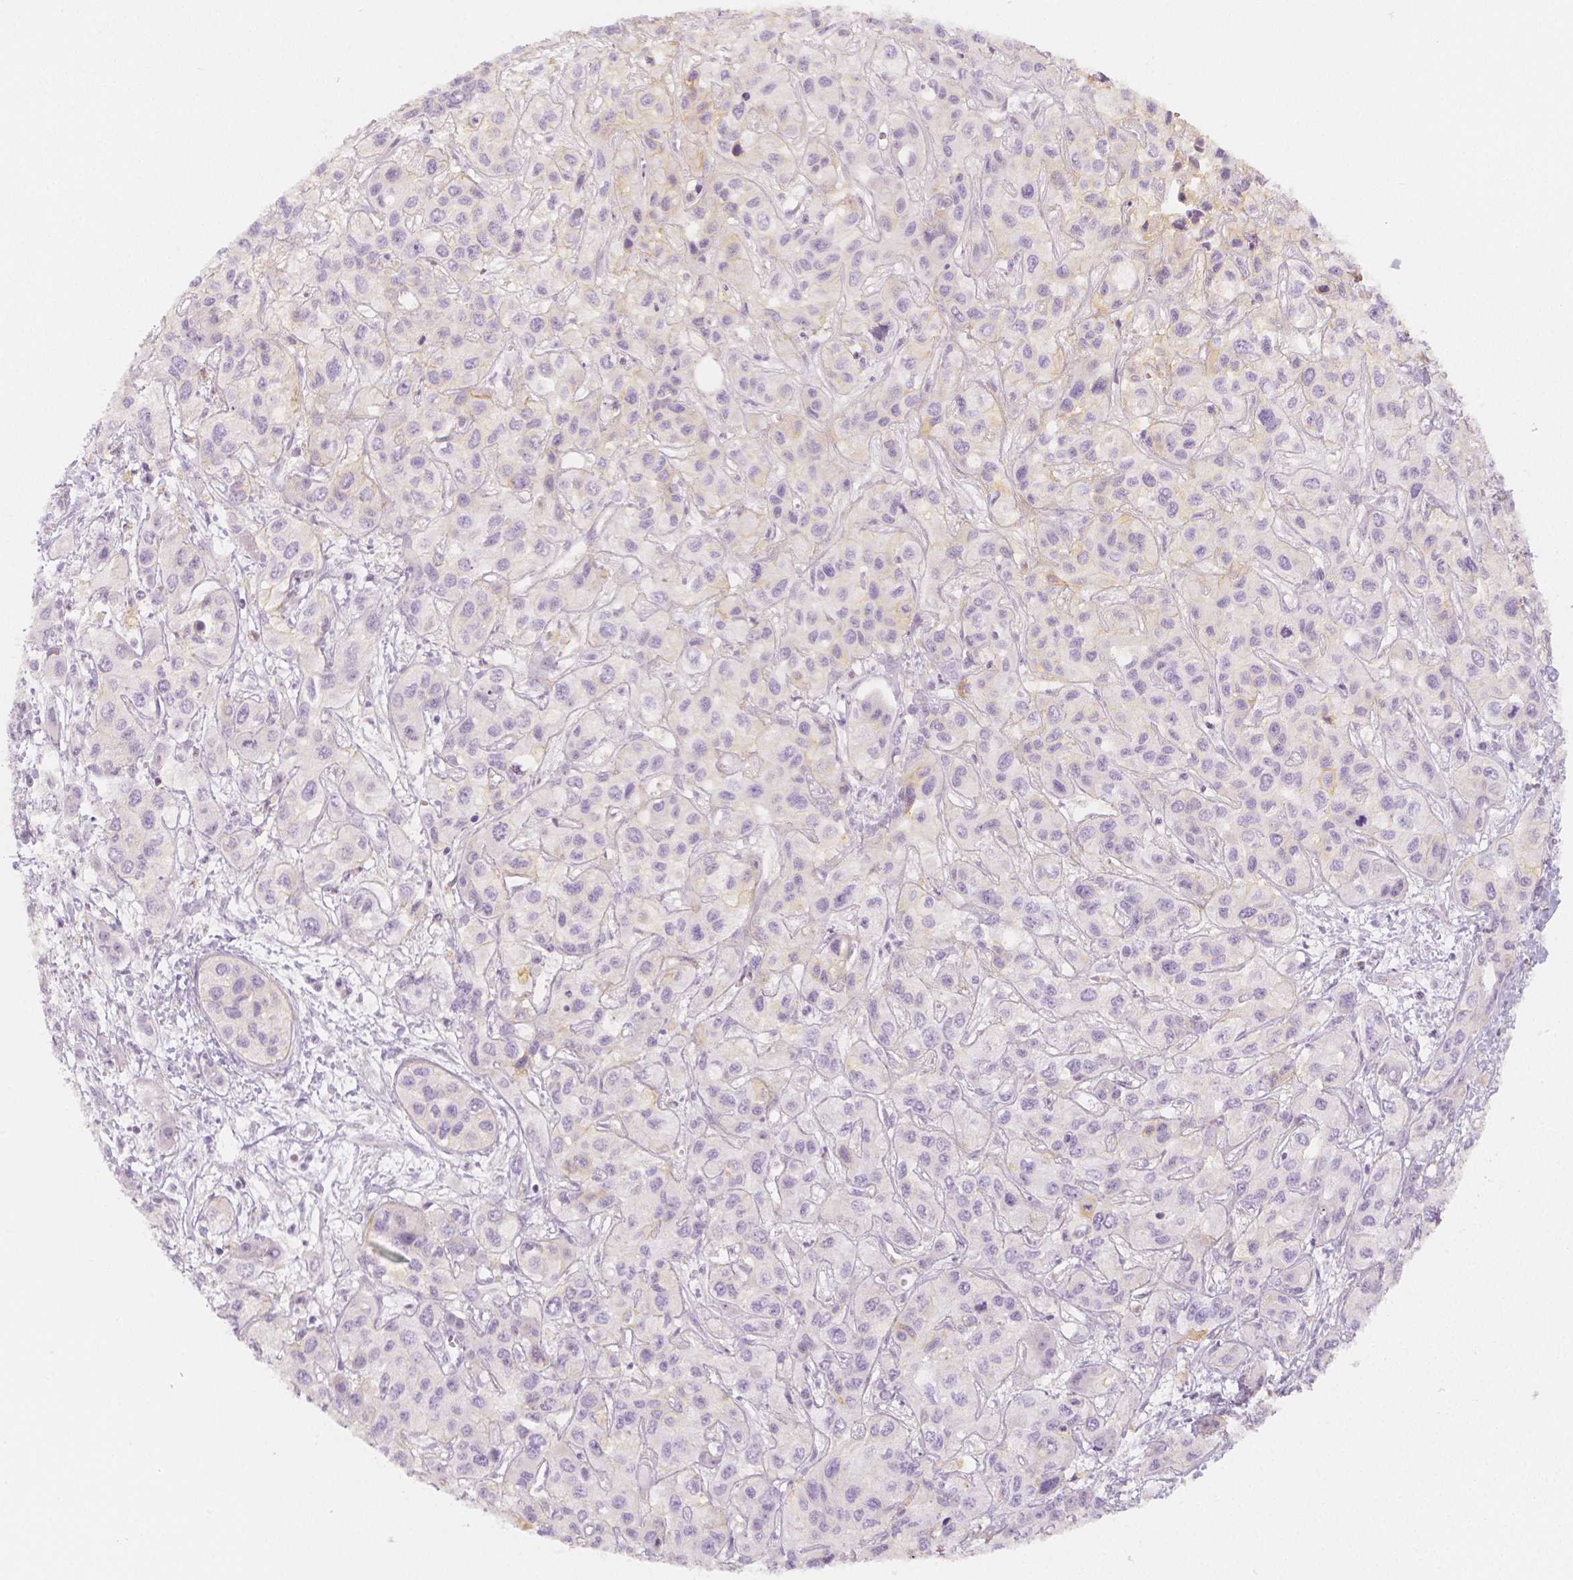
{"staining": {"intensity": "negative", "quantity": "none", "location": "none"}, "tissue": "liver cancer", "cell_type": "Tumor cells", "image_type": "cancer", "snomed": [{"axis": "morphology", "description": "Cholangiocarcinoma"}, {"axis": "topography", "description": "Liver"}], "caption": "Cholangiocarcinoma (liver) stained for a protein using IHC demonstrates no positivity tumor cells.", "gene": "BATF", "patient": {"sex": "female", "age": 66}}